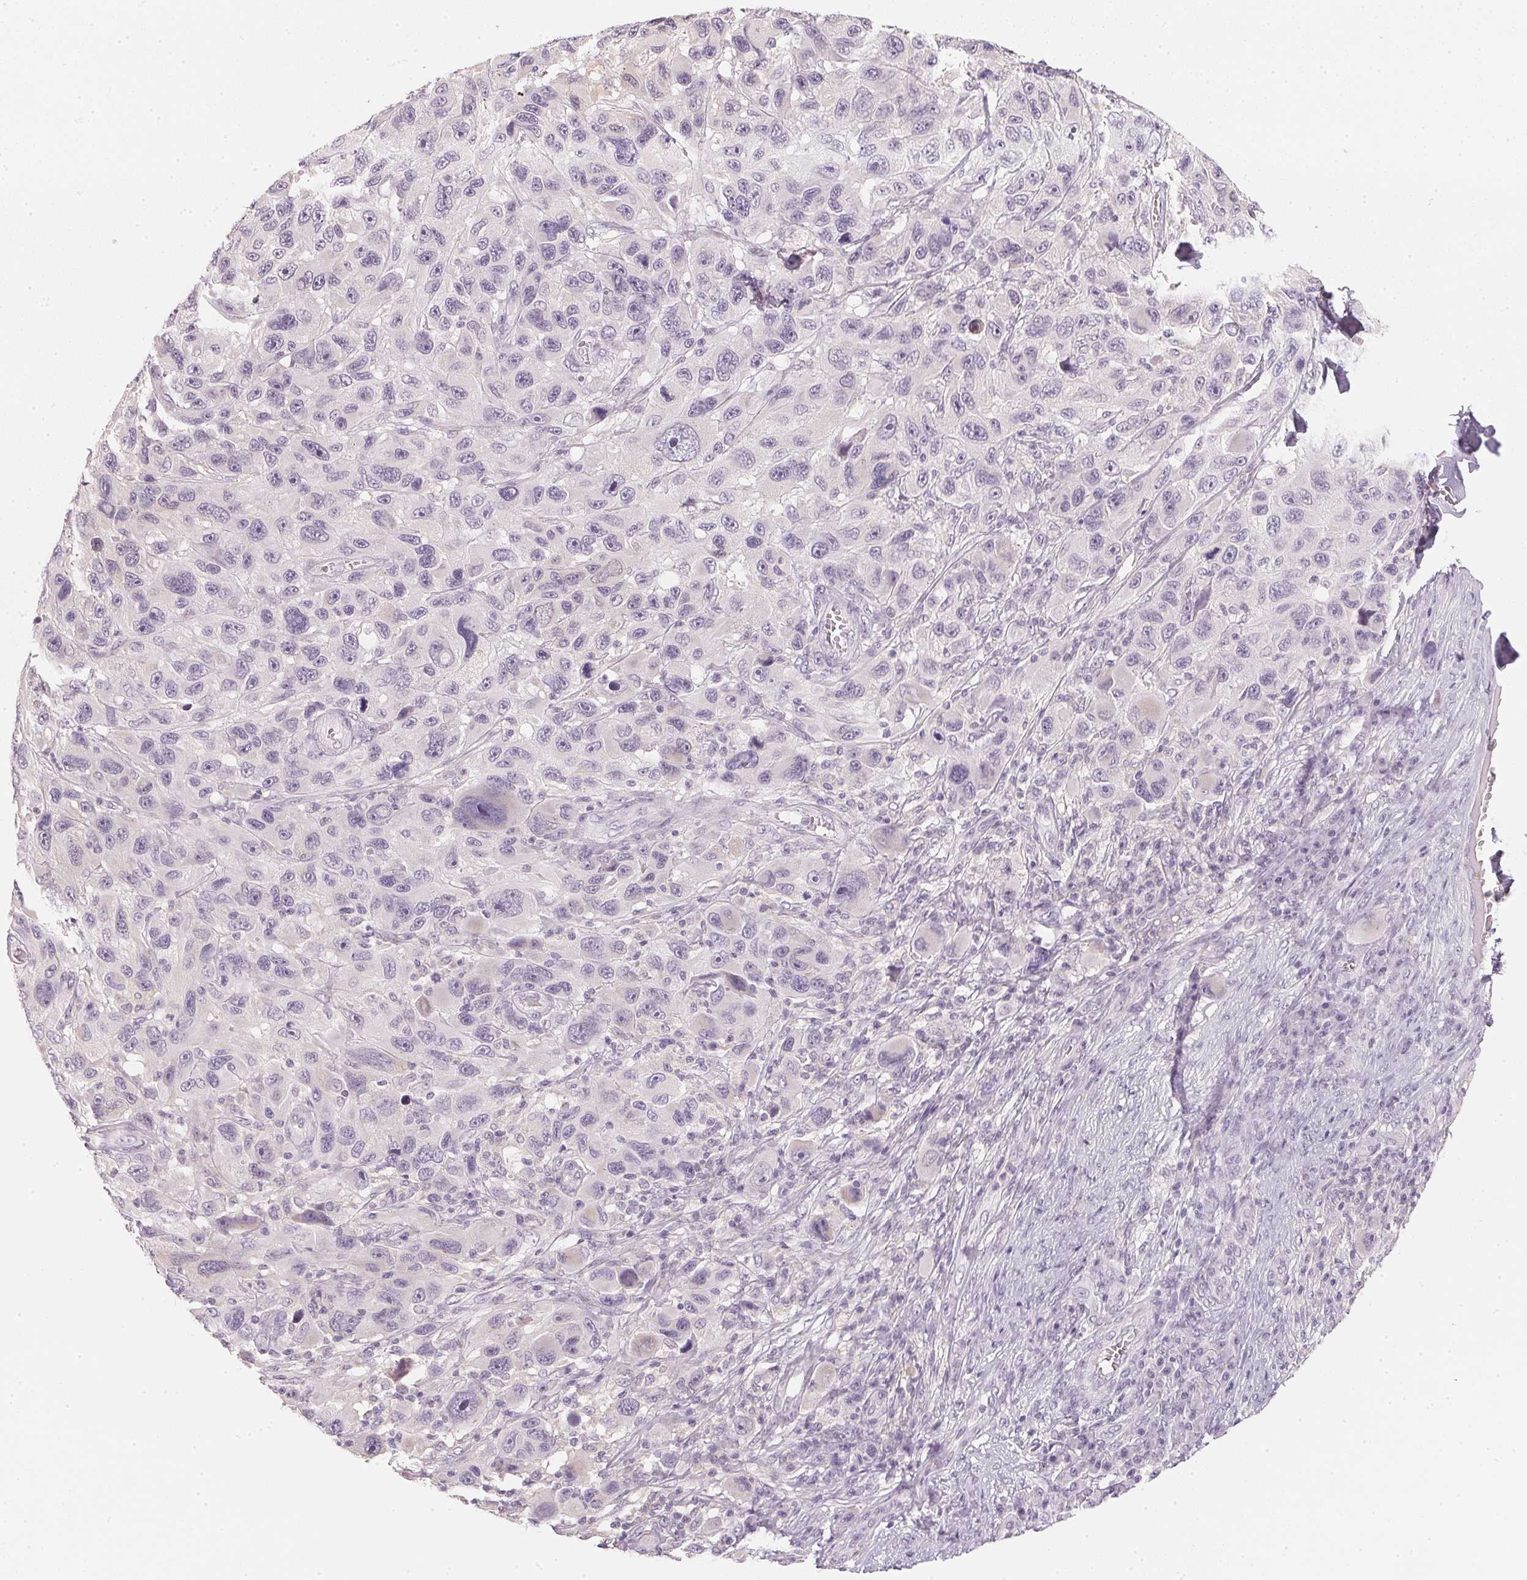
{"staining": {"intensity": "negative", "quantity": "none", "location": "none"}, "tissue": "melanoma", "cell_type": "Tumor cells", "image_type": "cancer", "snomed": [{"axis": "morphology", "description": "Malignant melanoma, NOS"}, {"axis": "topography", "description": "Skin"}], "caption": "Tumor cells show no significant protein positivity in malignant melanoma.", "gene": "CFAP276", "patient": {"sex": "male", "age": 53}}